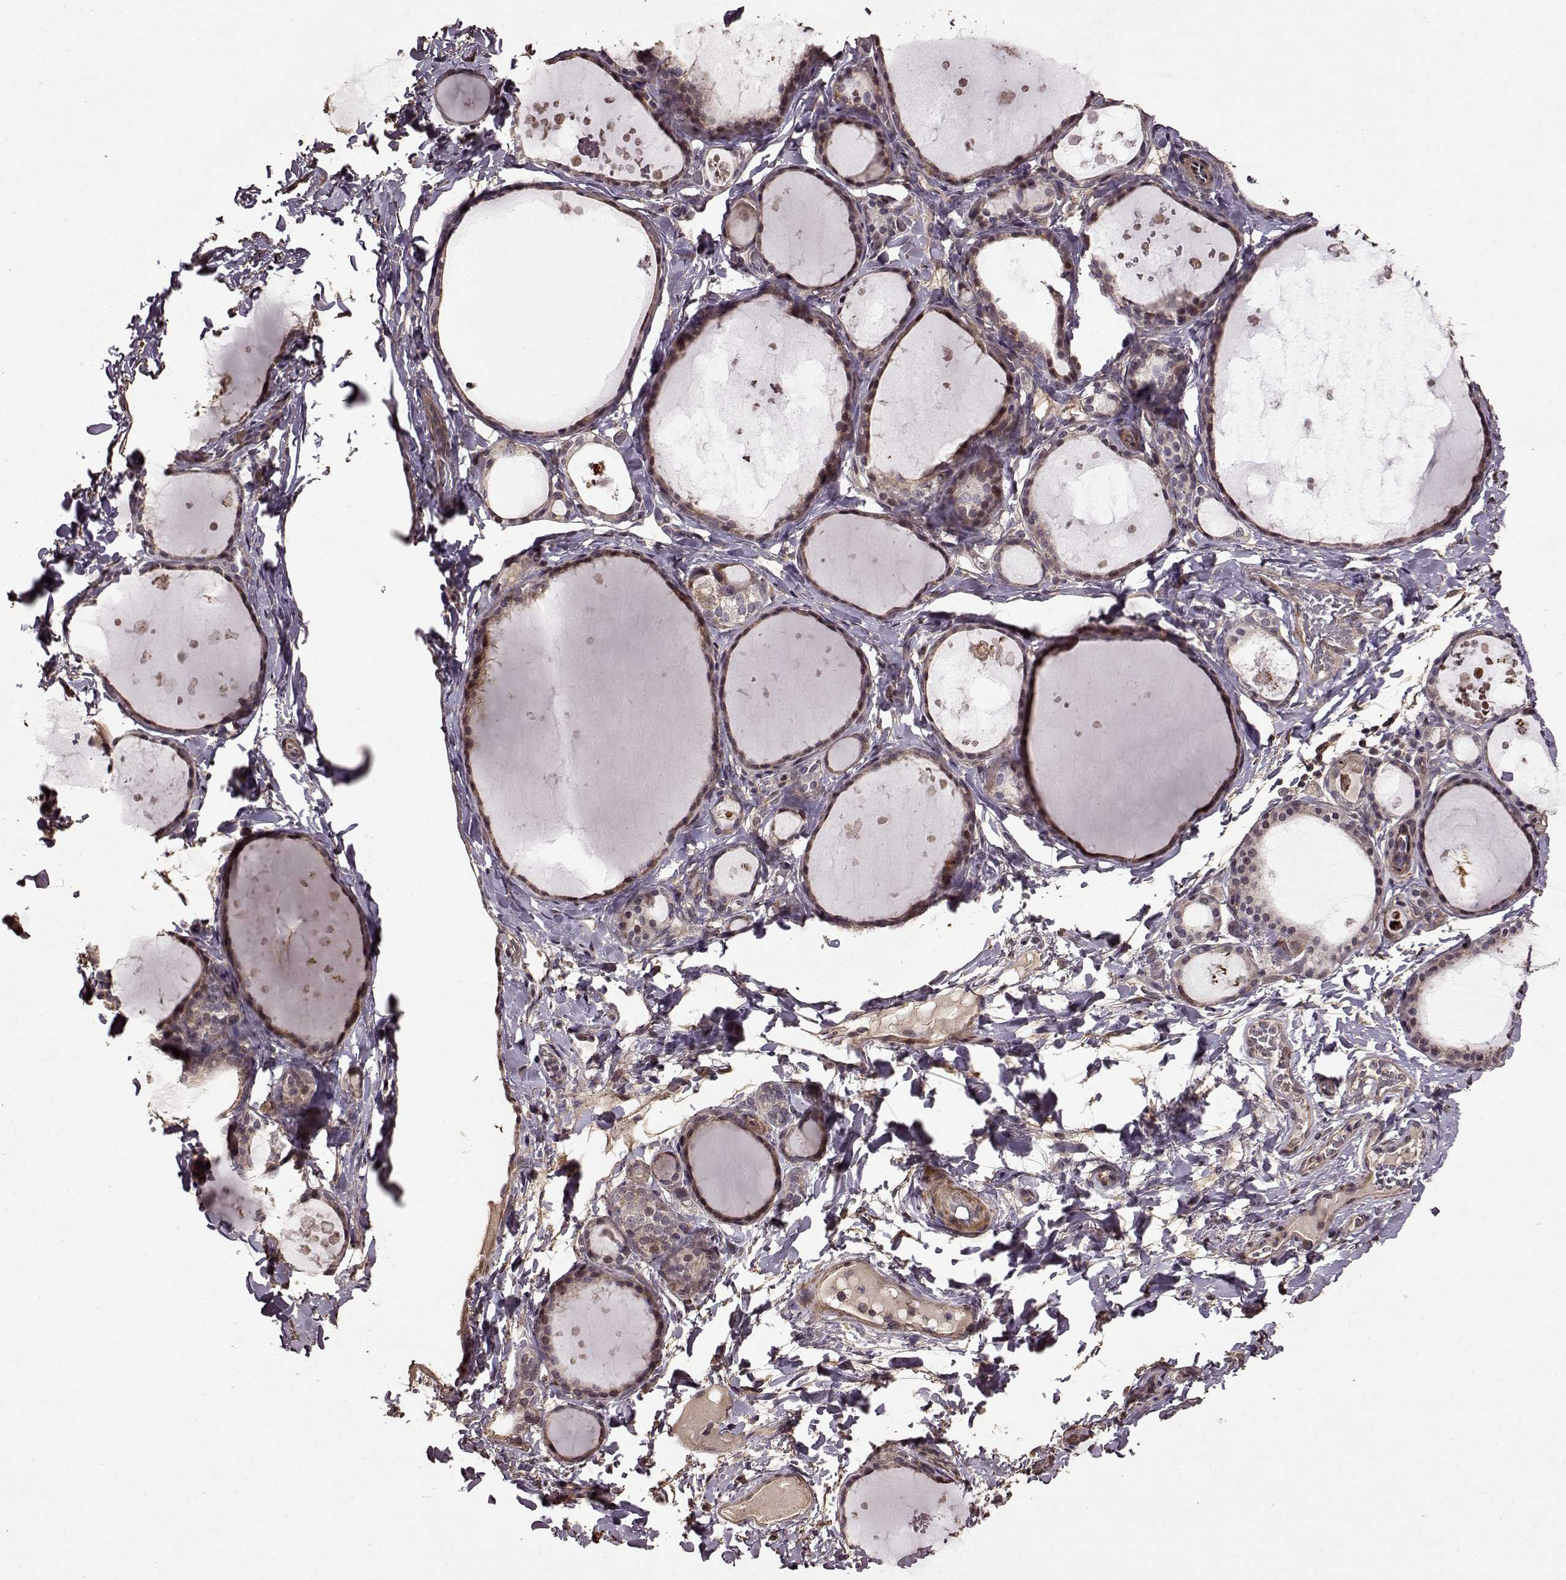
{"staining": {"intensity": "moderate", "quantity": ">75%", "location": "cytoplasmic/membranous"}, "tissue": "thyroid gland", "cell_type": "Glandular cells", "image_type": "normal", "snomed": [{"axis": "morphology", "description": "Normal tissue, NOS"}, {"axis": "topography", "description": "Thyroid gland"}], "caption": "This micrograph exhibits benign thyroid gland stained with IHC to label a protein in brown. The cytoplasmic/membranous of glandular cells show moderate positivity for the protein. Nuclei are counter-stained blue.", "gene": "FBXW11", "patient": {"sex": "female", "age": 56}}